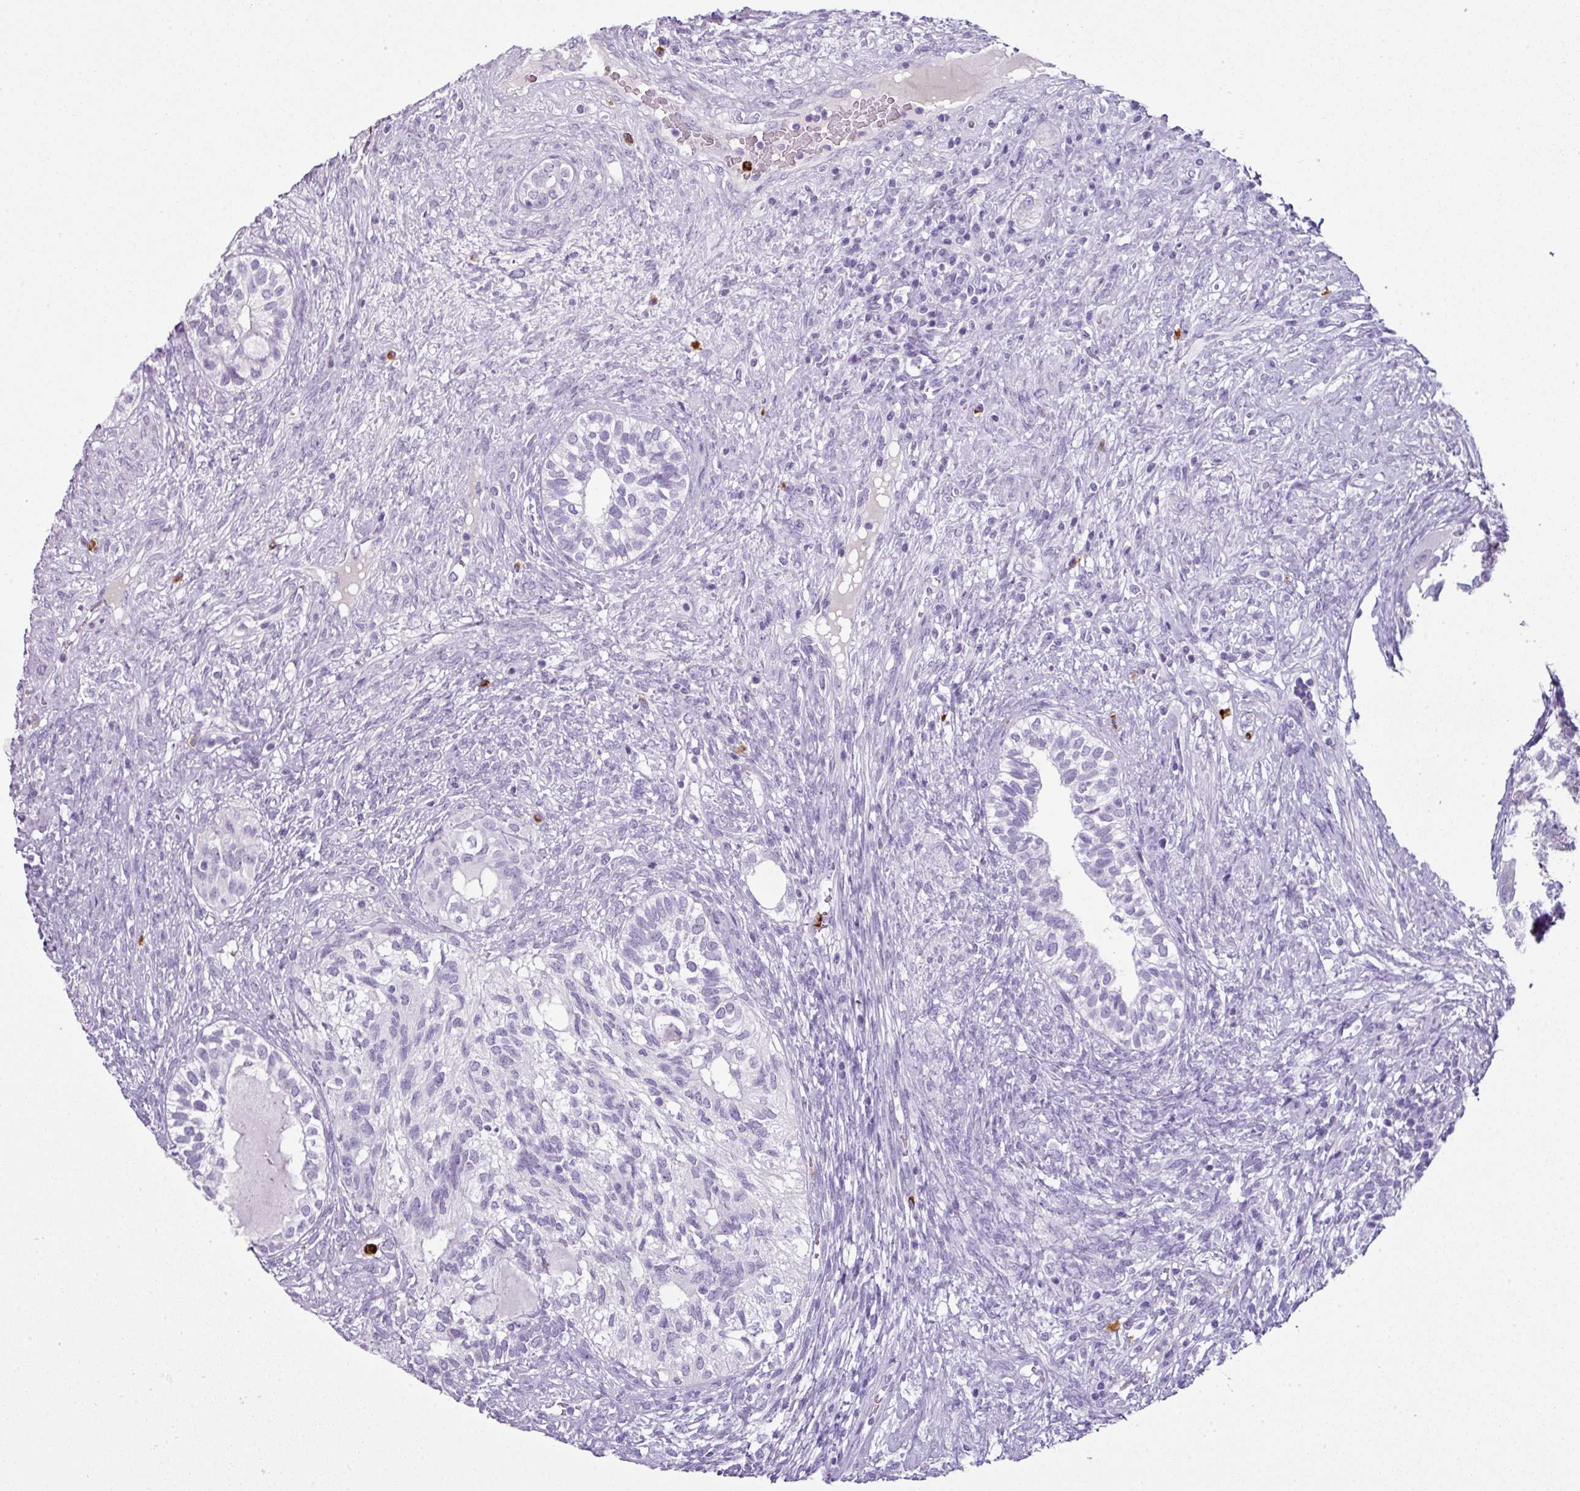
{"staining": {"intensity": "negative", "quantity": "none", "location": "none"}, "tissue": "testis cancer", "cell_type": "Tumor cells", "image_type": "cancer", "snomed": [{"axis": "morphology", "description": "Seminoma, NOS"}, {"axis": "morphology", "description": "Carcinoma, Embryonal, NOS"}, {"axis": "topography", "description": "Testis"}], "caption": "An IHC histopathology image of testis cancer is shown. There is no staining in tumor cells of testis cancer.", "gene": "CTSG", "patient": {"sex": "male", "age": 41}}